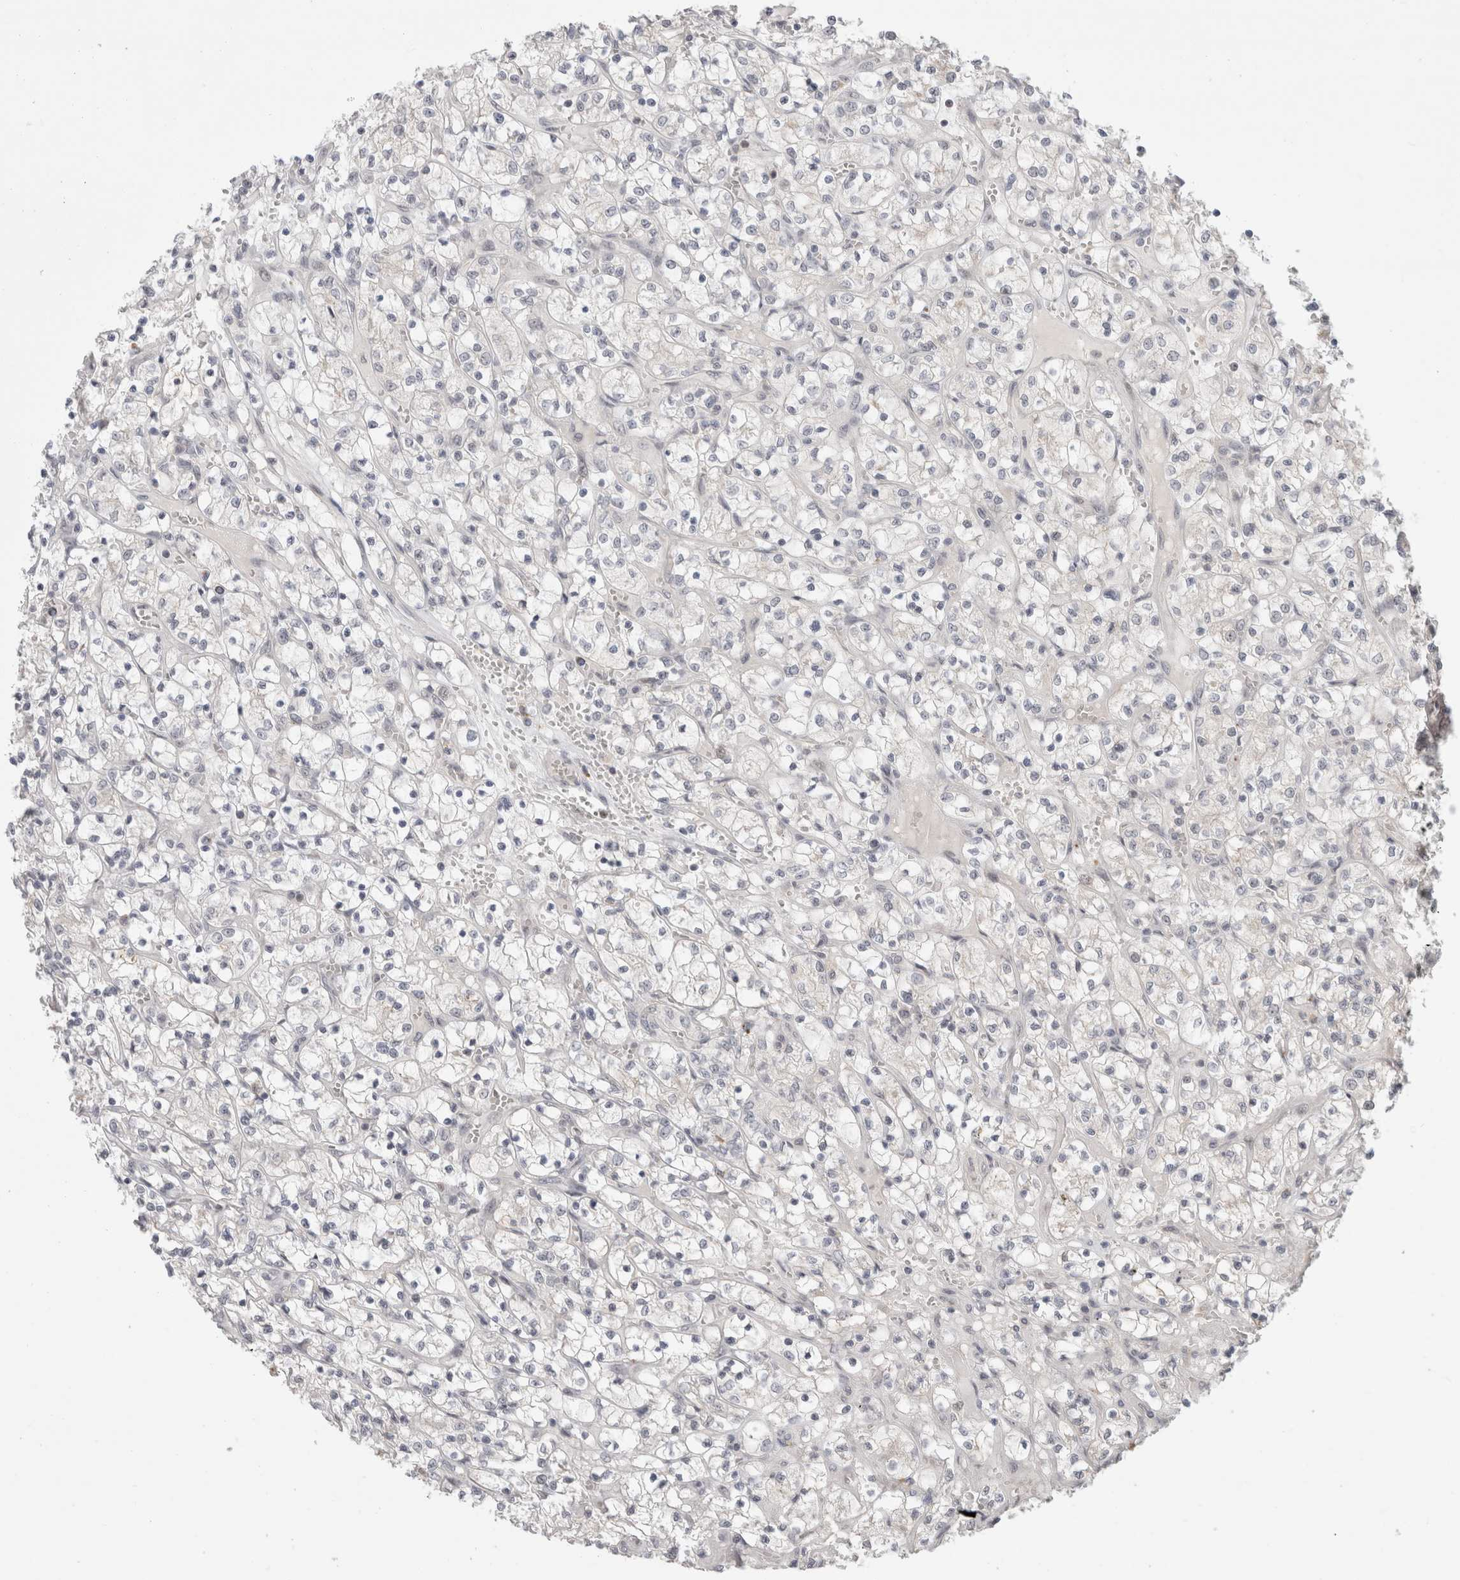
{"staining": {"intensity": "negative", "quantity": "none", "location": "none"}, "tissue": "renal cancer", "cell_type": "Tumor cells", "image_type": "cancer", "snomed": [{"axis": "morphology", "description": "Adenocarcinoma, NOS"}, {"axis": "topography", "description": "Kidney"}], "caption": "An IHC photomicrograph of renal cancer (adenocarcinoma) is shown. There is no staining in tumor cells of renal cancer (adenocarcinoma). (DAB immunohistochemistry visualized using brightfield microscopy, high magnification).", "gene": "SENP6", "patient": {"sex": "female", "age": 69}}